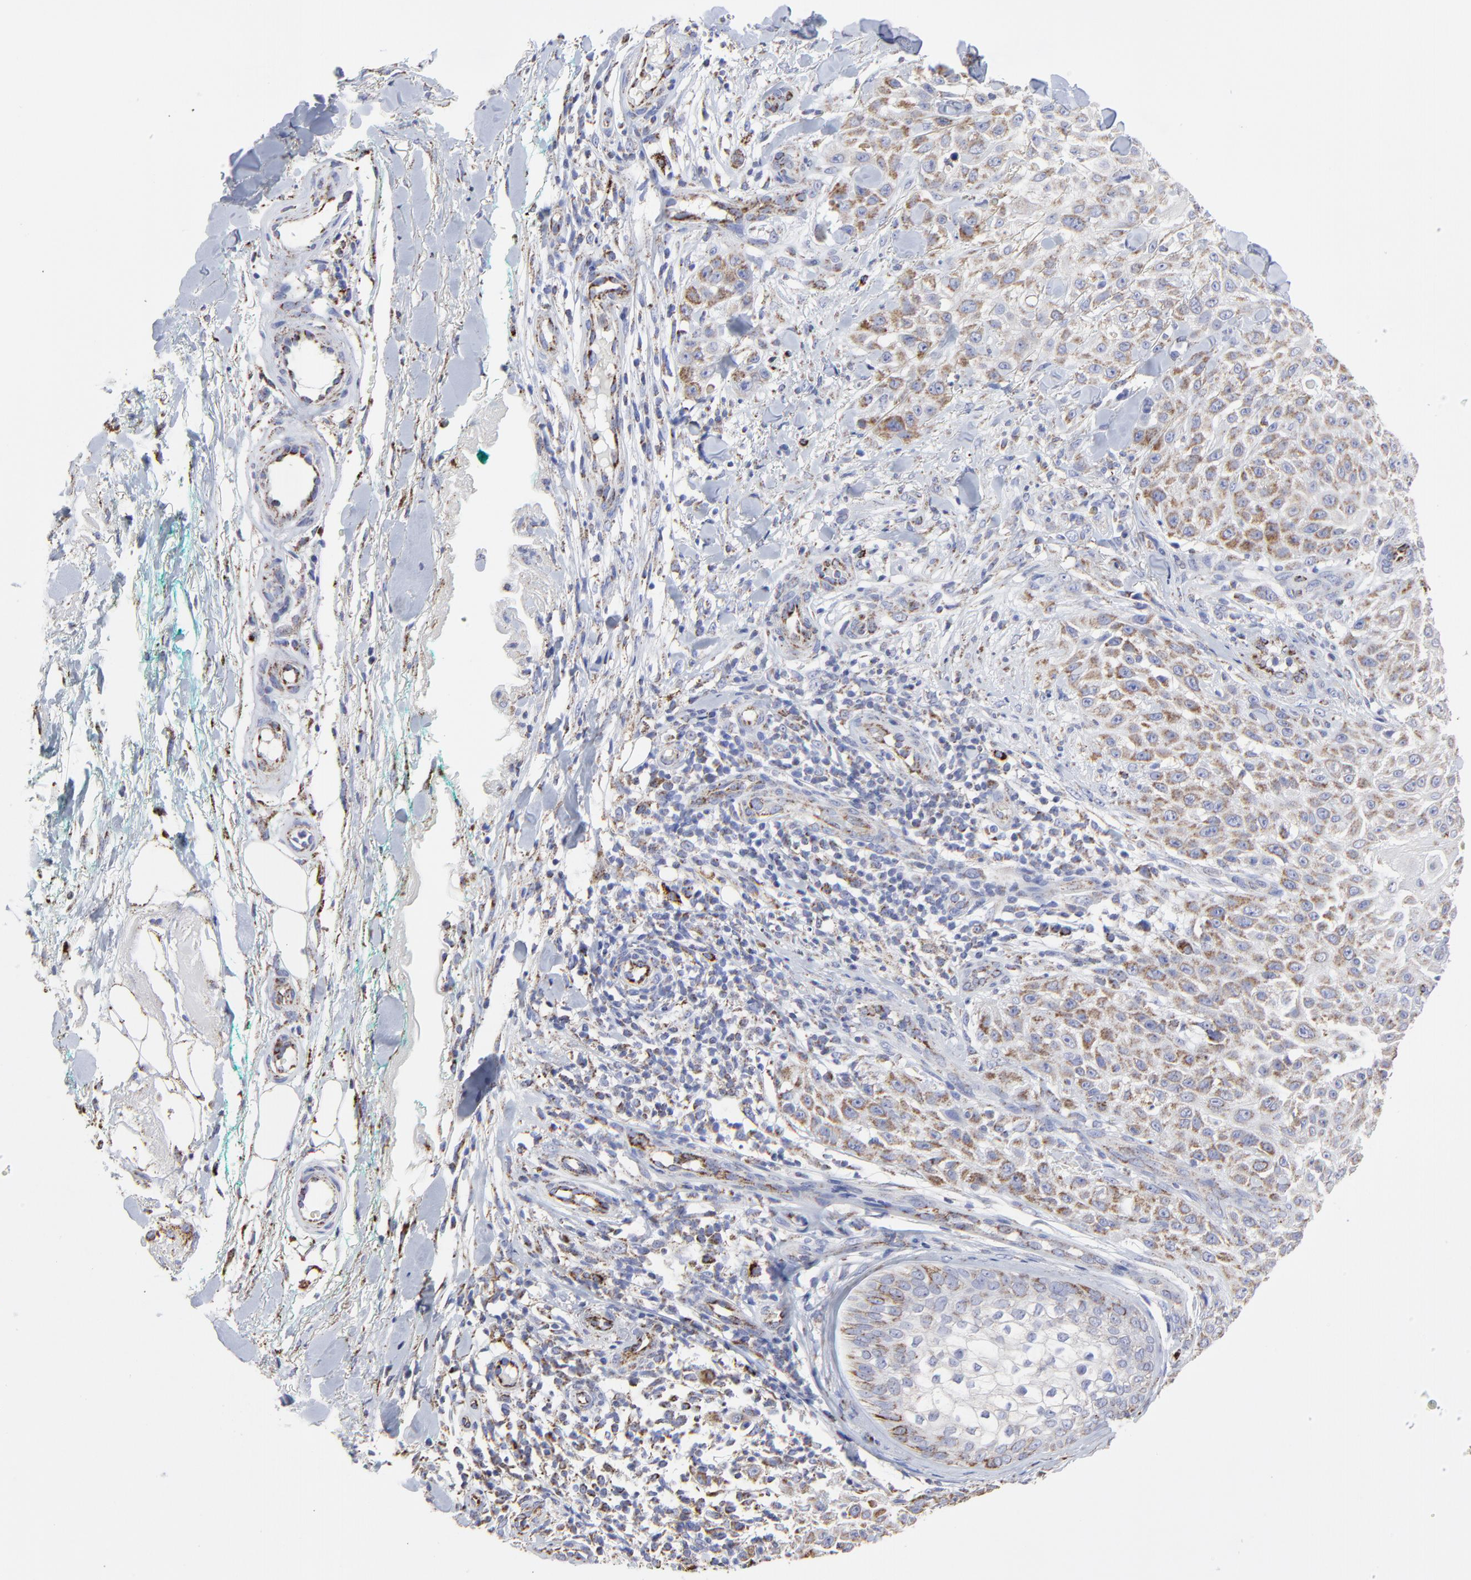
{"staining": {"intensity": "moderate", "quantity": "25%-75%", "location": "cytoplasmic/membranous"}, "tissue": "skin cancer", "cell_type": "Tumor cells", "image_type": "cancer", "snomed": [{"axis": "morphology", "description": "Squamous cell carcinoma, NOS"}, {"axis": "topography", "description": "Skin"}], "caption": "This image shows immunohistochemistry staining of skin cancer, with medium moderate cytoplasmic/membranous staining in approximately 25%-75% of tumor cells.", "gene": "PINK1", "patient": {"sex": "female", "age": 42}}